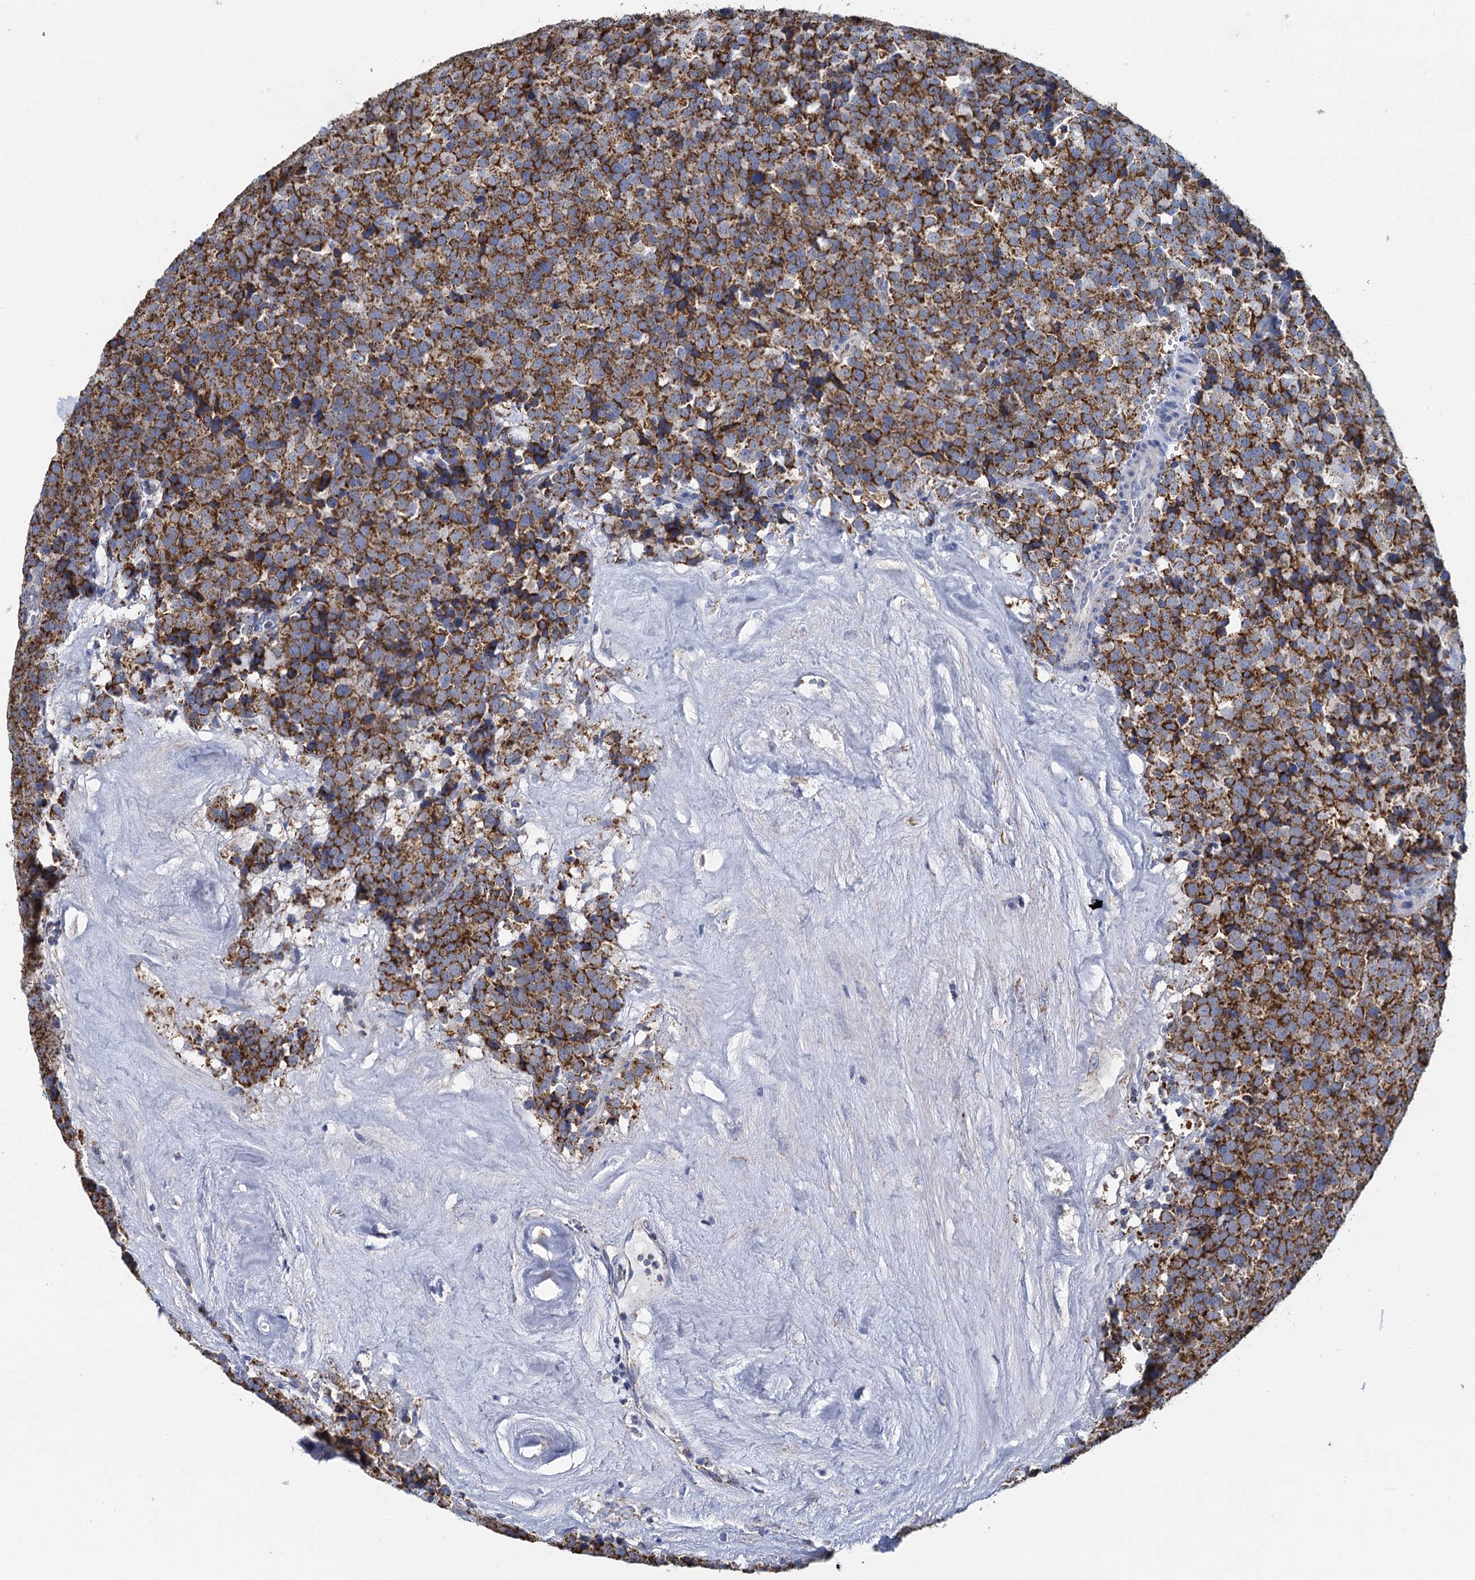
{"staining": {"intensity": "strong", "quantity": ">75%", "location": "cytoplasmic/membranous"}, "tissue": "testis cancer", "cell_type": "Tumor cells", "image_type": "cancer", "snomed": [{"axis": "morphology", "description": "Seminoma, NOS"}, {"axis": "topography", "description": "Testis"}], "caption": "Tumor cells show strong cytoplasmic/membranous staining in approximately >75% of cells in testis cancer.", "gene": "CCP110", "patient": {"sex": "male", "age": 71}}